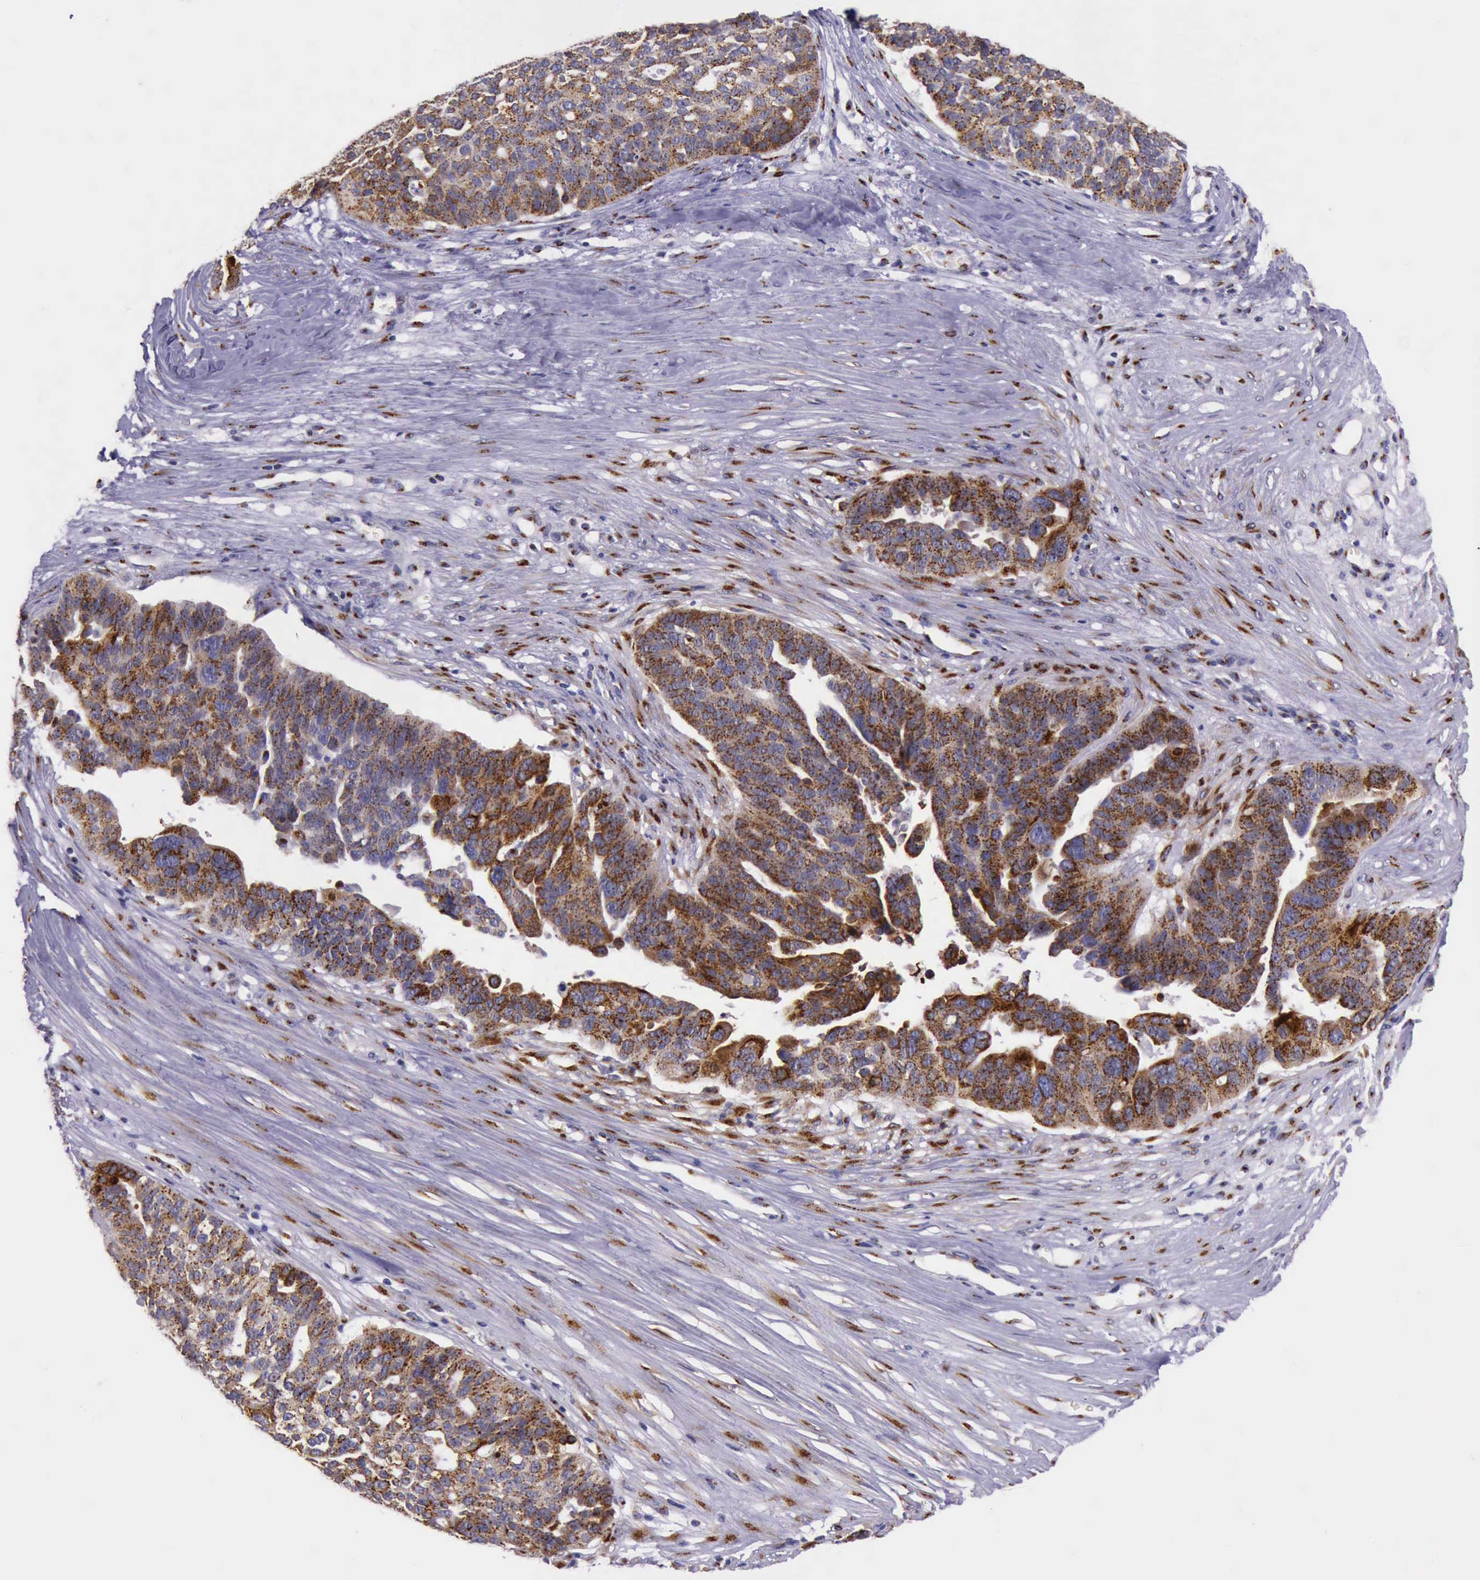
{"staining": {"intensity": "strong", "quantity": ">75%", "location": "cytoplasmic/membranous"}, "tissue": "ovarian cancer", "cell_type": "Tumor cells", "image_type": "cancer", "snomed": [{"axis": "morphology", "description": "Cystadenocarcinoma, serous, NOS"}, {"axis": "topography", "description": "Ovary"}], "caption": "Immunohistochemical staining of ovarian serous cystadenocarcinoma demonstrates strong cytoplasmic/membranous protein staining in about >75% of tumor cells.", "gene": "GOLGA5", "patient": {"sex": "female", "age": 59}}